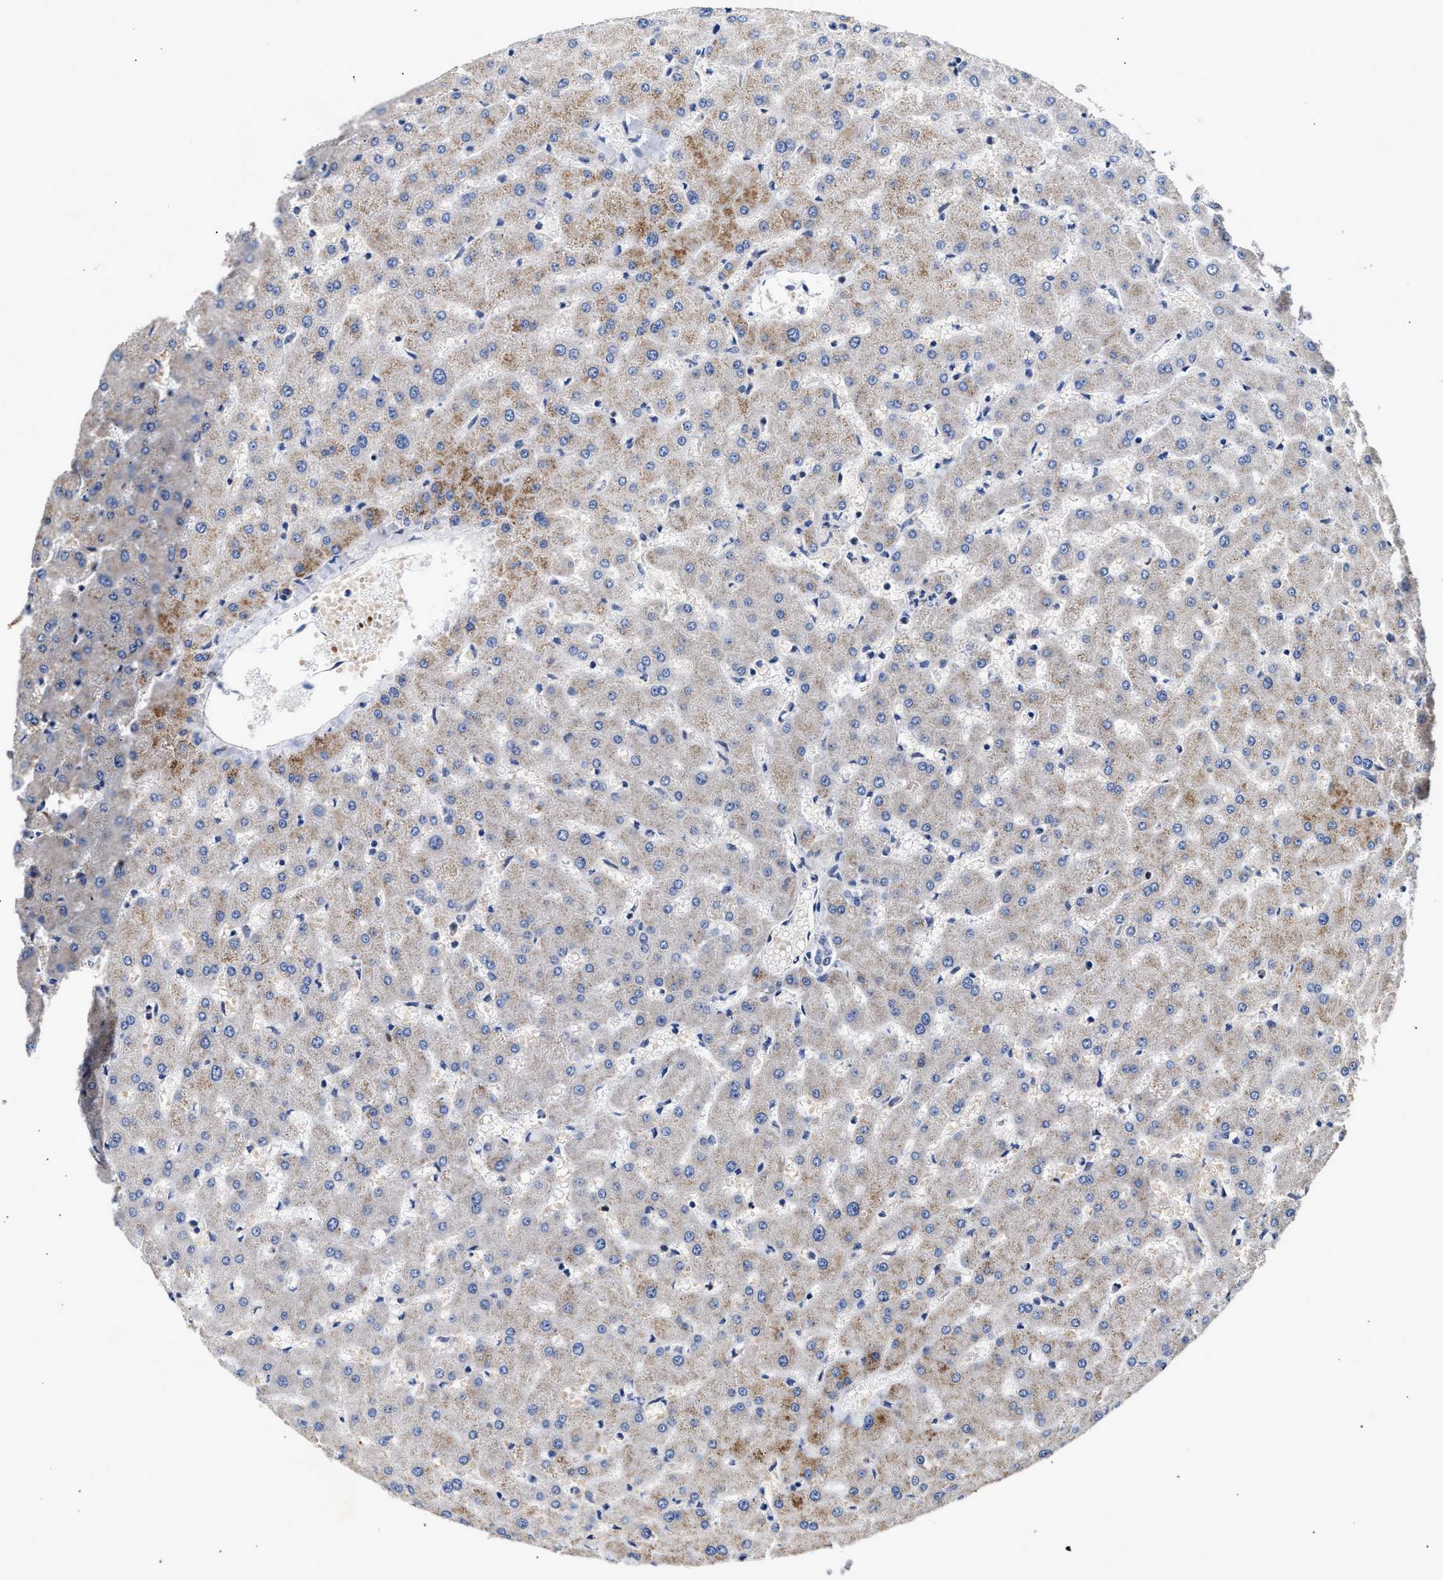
{"staining": {"intensity": "negative", "quantity": "none", "location": "none"}, "tissue": "liver", "cell_type": "Cholangiocytes", "image_type": "normal", "snomed": [{"axis": "morphology", "description": "Normal tissue, NOS"}, {"axis": "topography", "description": "Liver"}], "caption": "Immunohistochemical staining of benign human liver shows no significant staining in cholangiocytes. Nuclei are stained in blue.", "gene": "RINT1", "patient": {"sex": "female", "age": 63}}